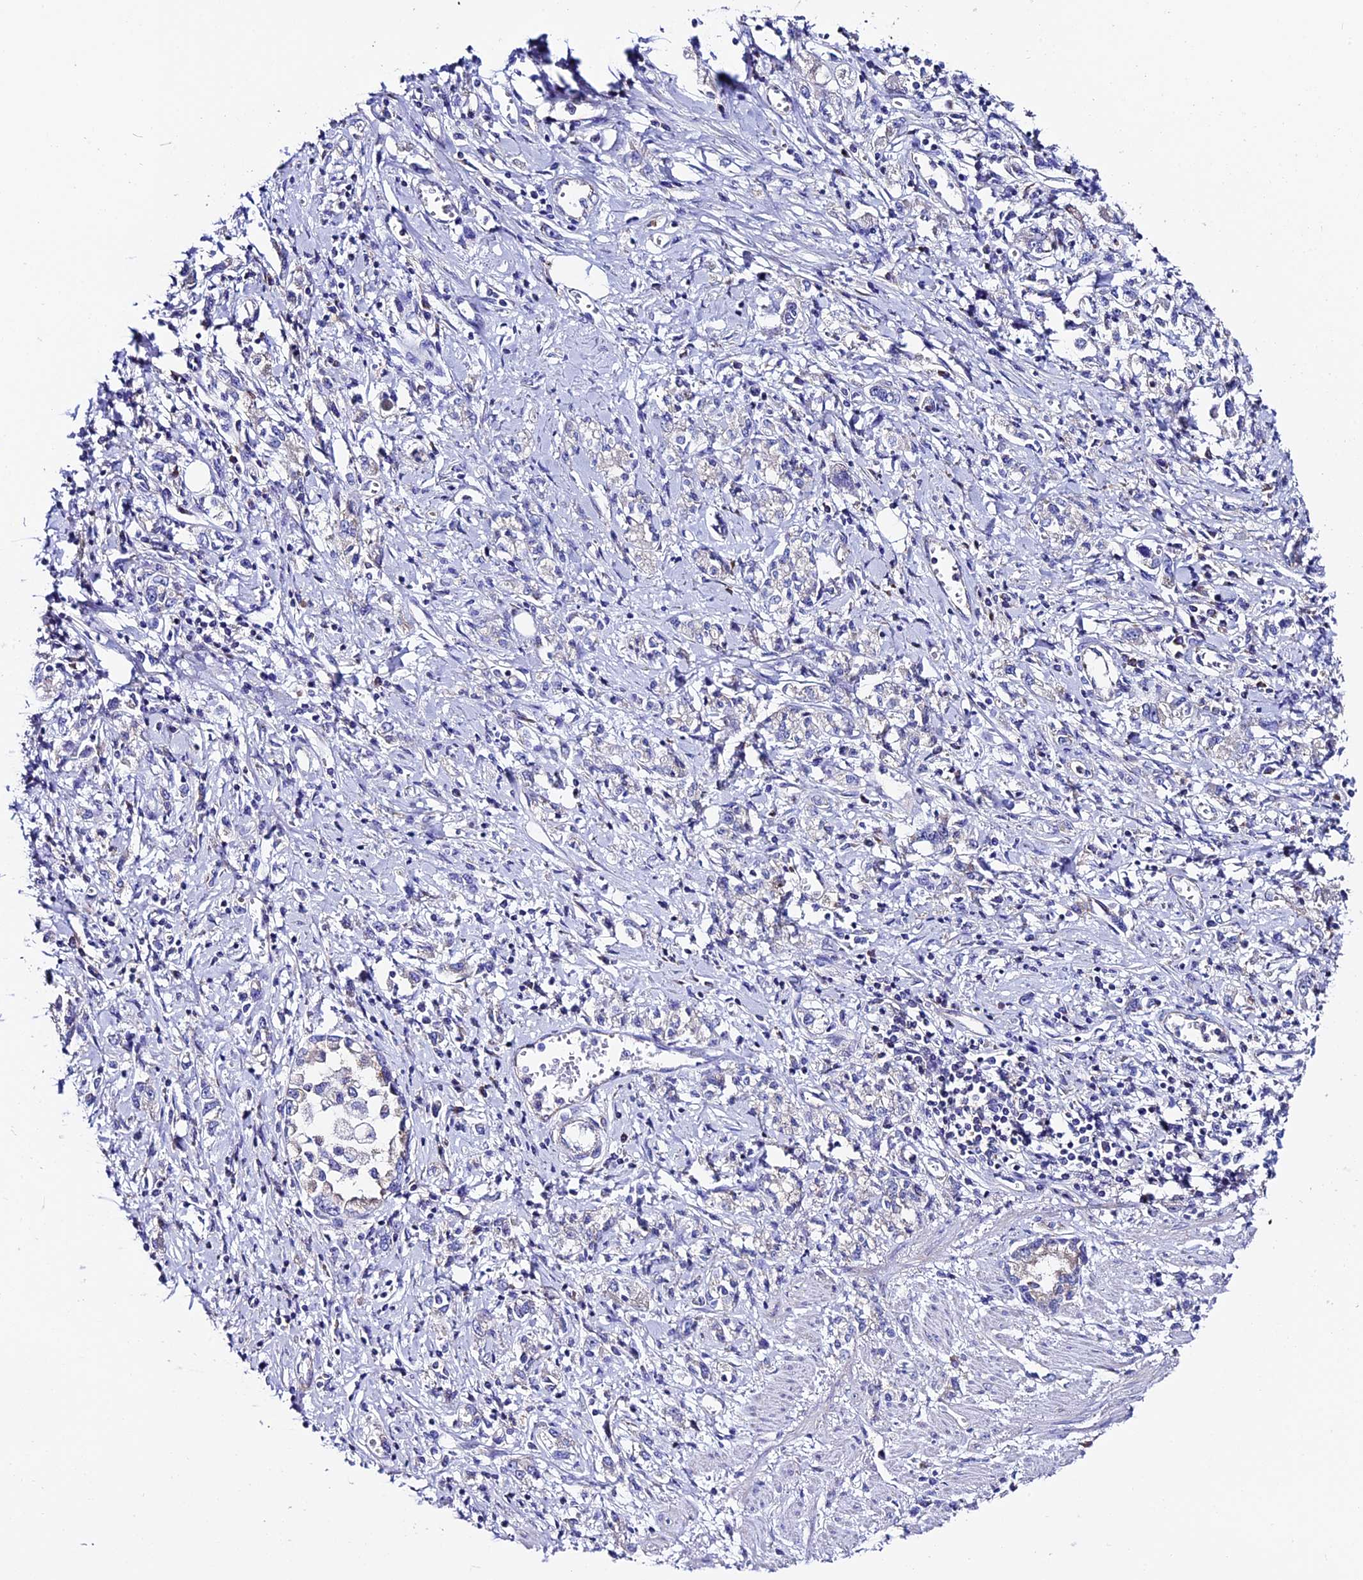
{"staining": {"intensity": "negative", "quantity": "none", "location": "none"}, "tissue": "stomach cancer", "cell_type": "Tumor cells", "image_type": "cancer", "snomed": [{"axis": "morphology", "description": "Adenocarcinoma, NOS"}, {"axis": "topography", "description": "Stomach"}], "caption": "High magnification brightfield microscopy of adenocarcinoma (stomach) stained with DAB (3,3'-diaminobenzidine) (brown) and counterstained with hematoxylin (blue): tumor cells show no significant staining.", "gene": "COMTD1", "patient": {"sex": "female", "age": 76}}